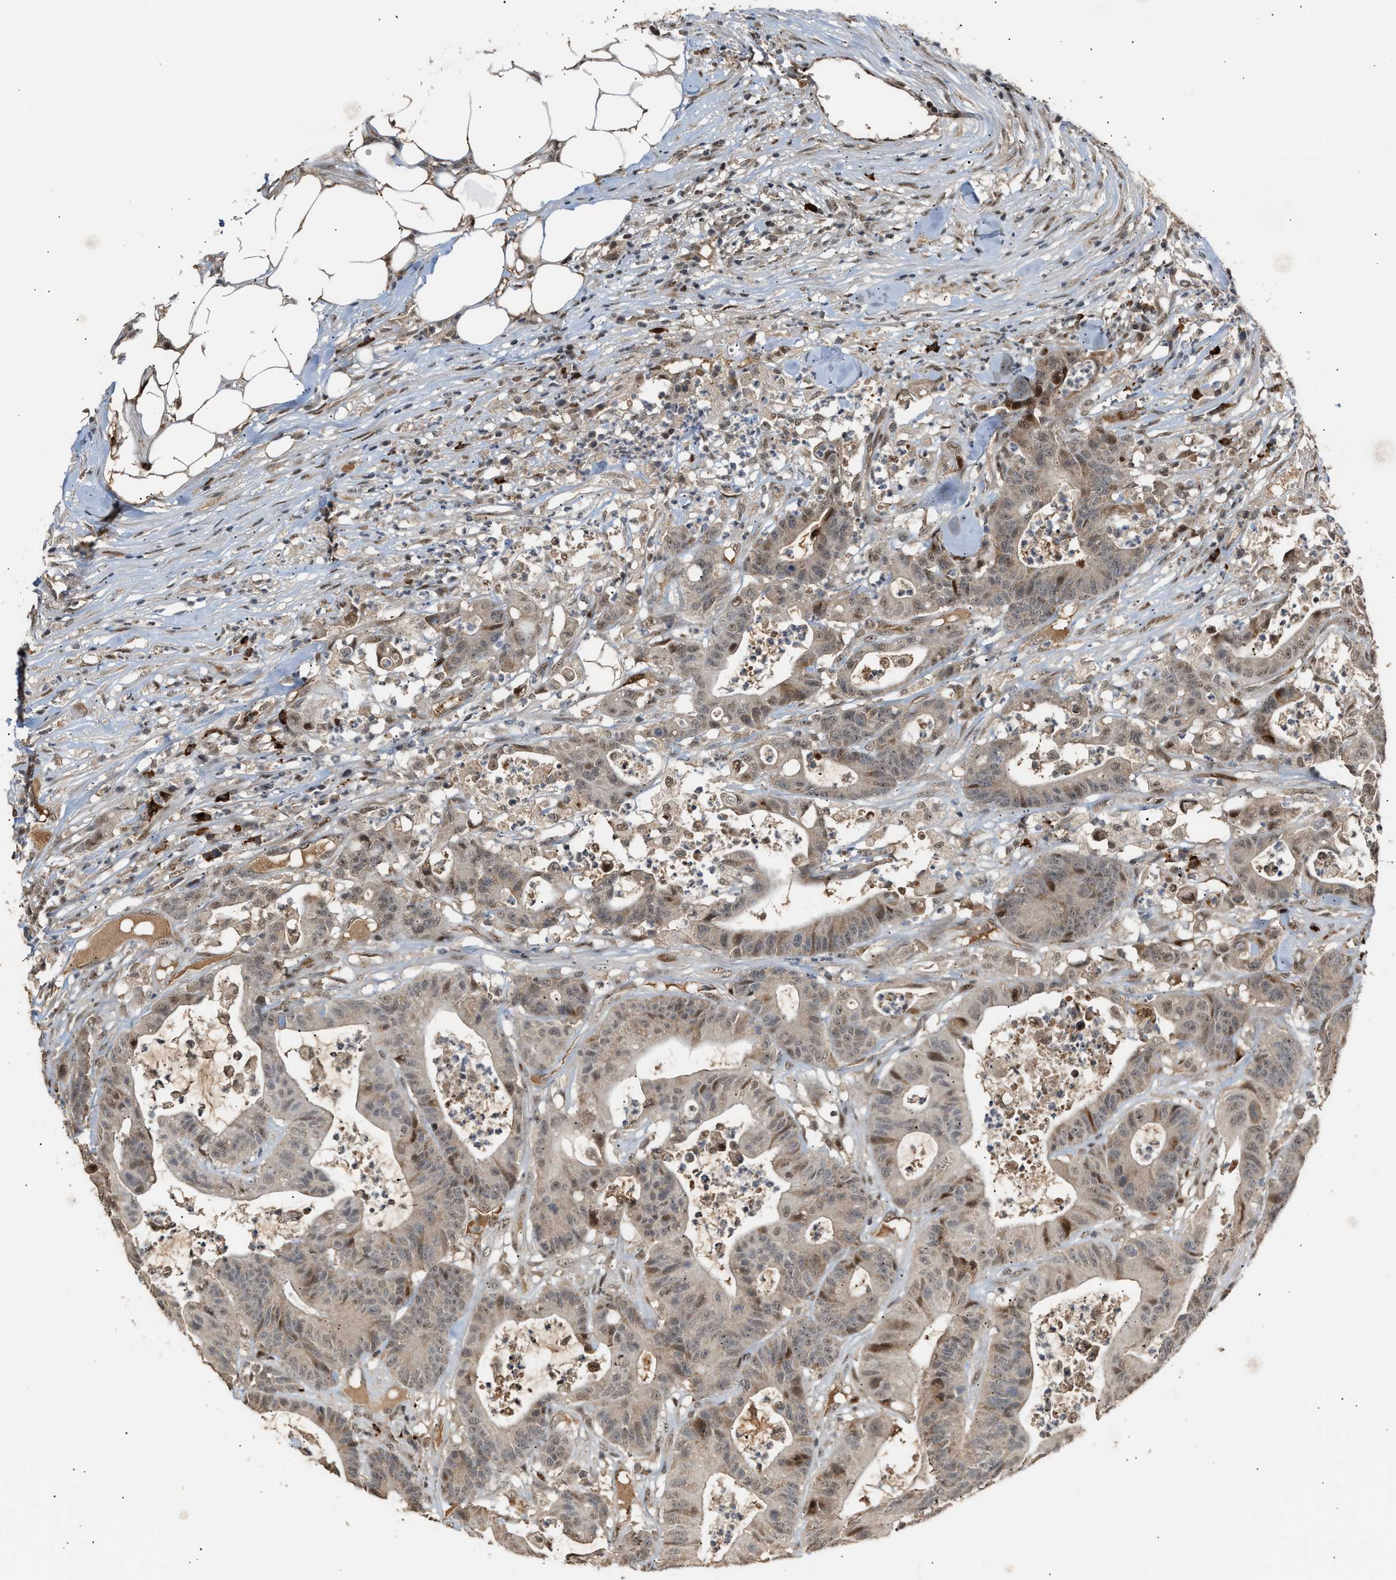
{"staining": {"intensity": "weak", "quantity": ">75%", "location": "cytoplasmic/membranous,nuclear"}, "tissue": "colorectal cancer", "cell_type": "Tumor cells", "image_type": "cancer", "snomed": [{"axis": "morphology", "description": "Adenocarcinoma, NOS"}, {"axis": "topography", "description": "Colon"}], "caption": "IHC (DAB (3,3'-diaminobenzidine)) staining of human colorectal cancer (adenocarcinoma) exhibits weak cytoplasmic/membranous and nuclear protein positivity in about >75% of tumor cells. (DAB (3,3'-diaminobenzidine) IHC, brown staining for protein, blue staining for nuclei).", "gene": "ZFAND5", "patient": {"sex": "female", "age": 84}}